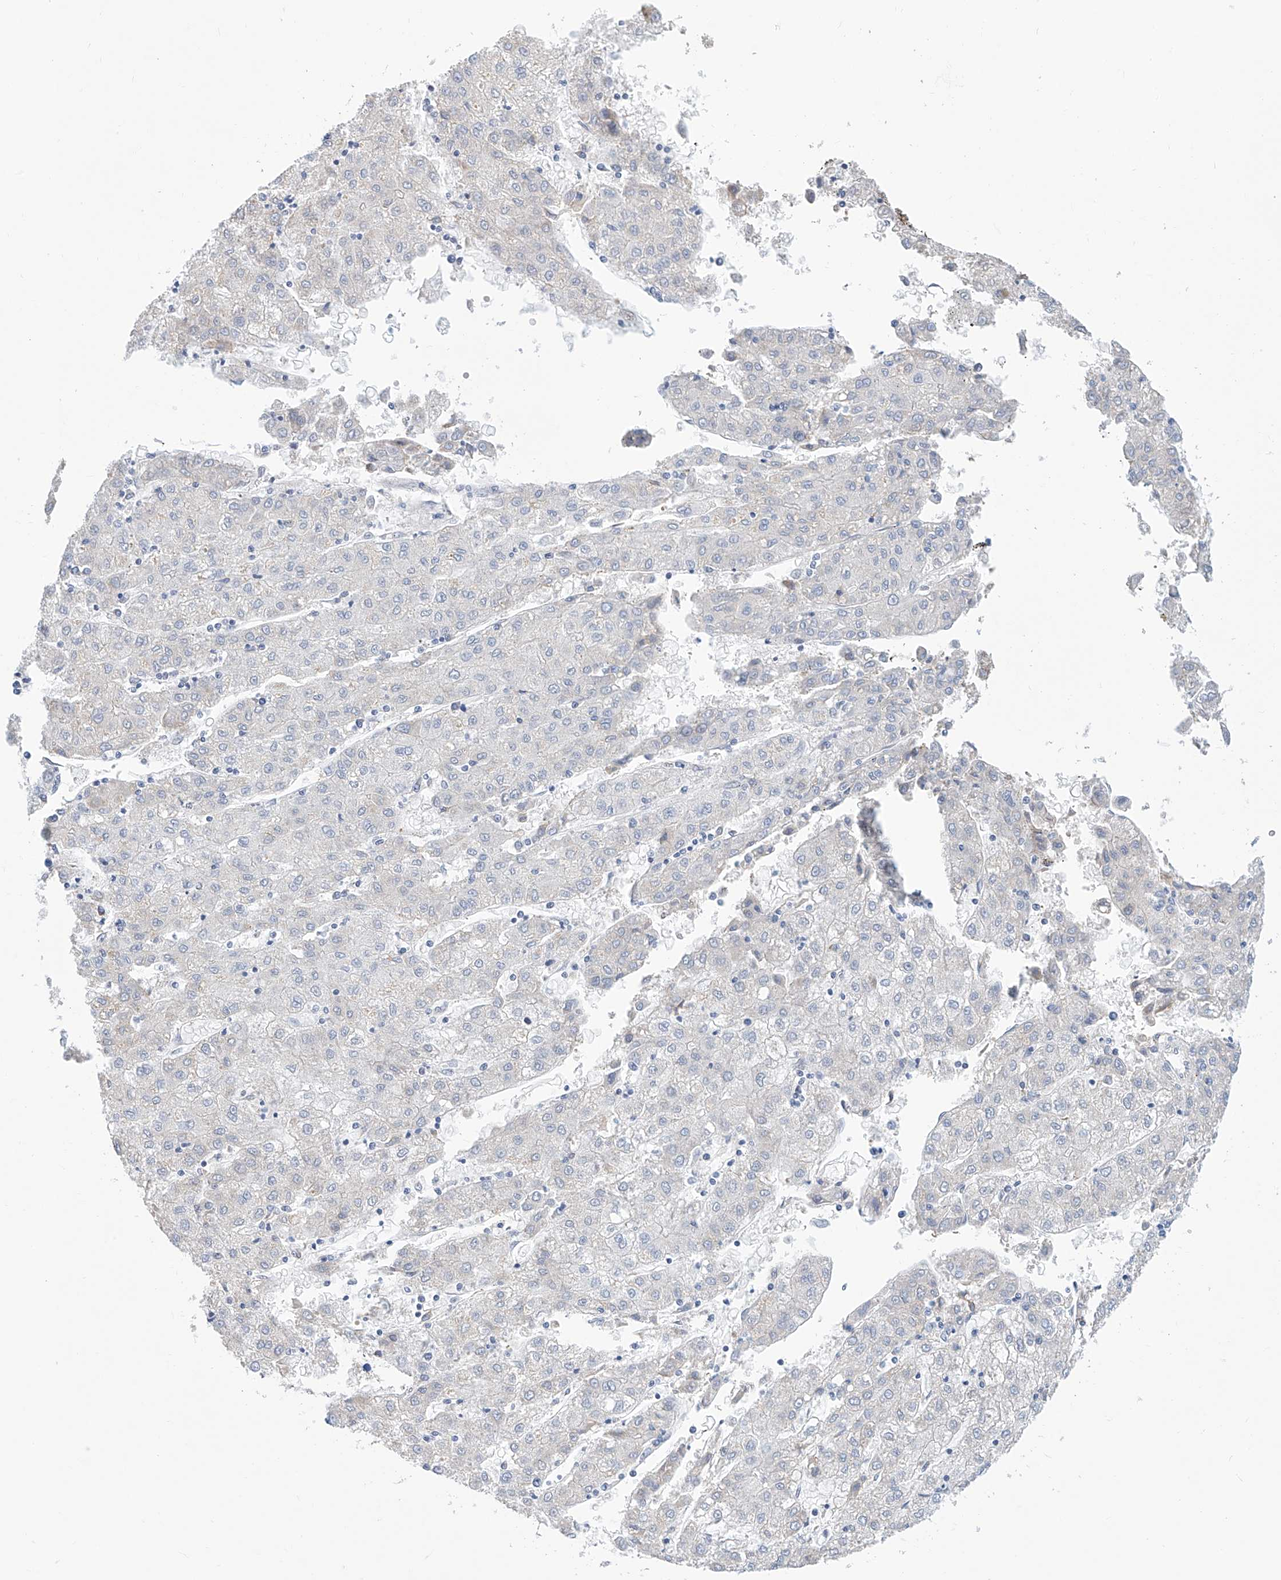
{"staining": {"intensity": "negative", "quantity": "none", "location": "none"}, "tissue": "liver cancer", "cell_type": "Tumor cells", "image_type": "cancer", "snomed": [{"axis": "morphology", "description": "Carcinoma, Hepatocellular, NOS"}, {"axis": "topography", "description": "Liver"}], "caption": "Protein analysis of hepatocellular carcinoma (liver) reveals no significant staining in tumor cells.", "gene": "MAD2L1", "patient": {"sex": "male", "age": 72}}